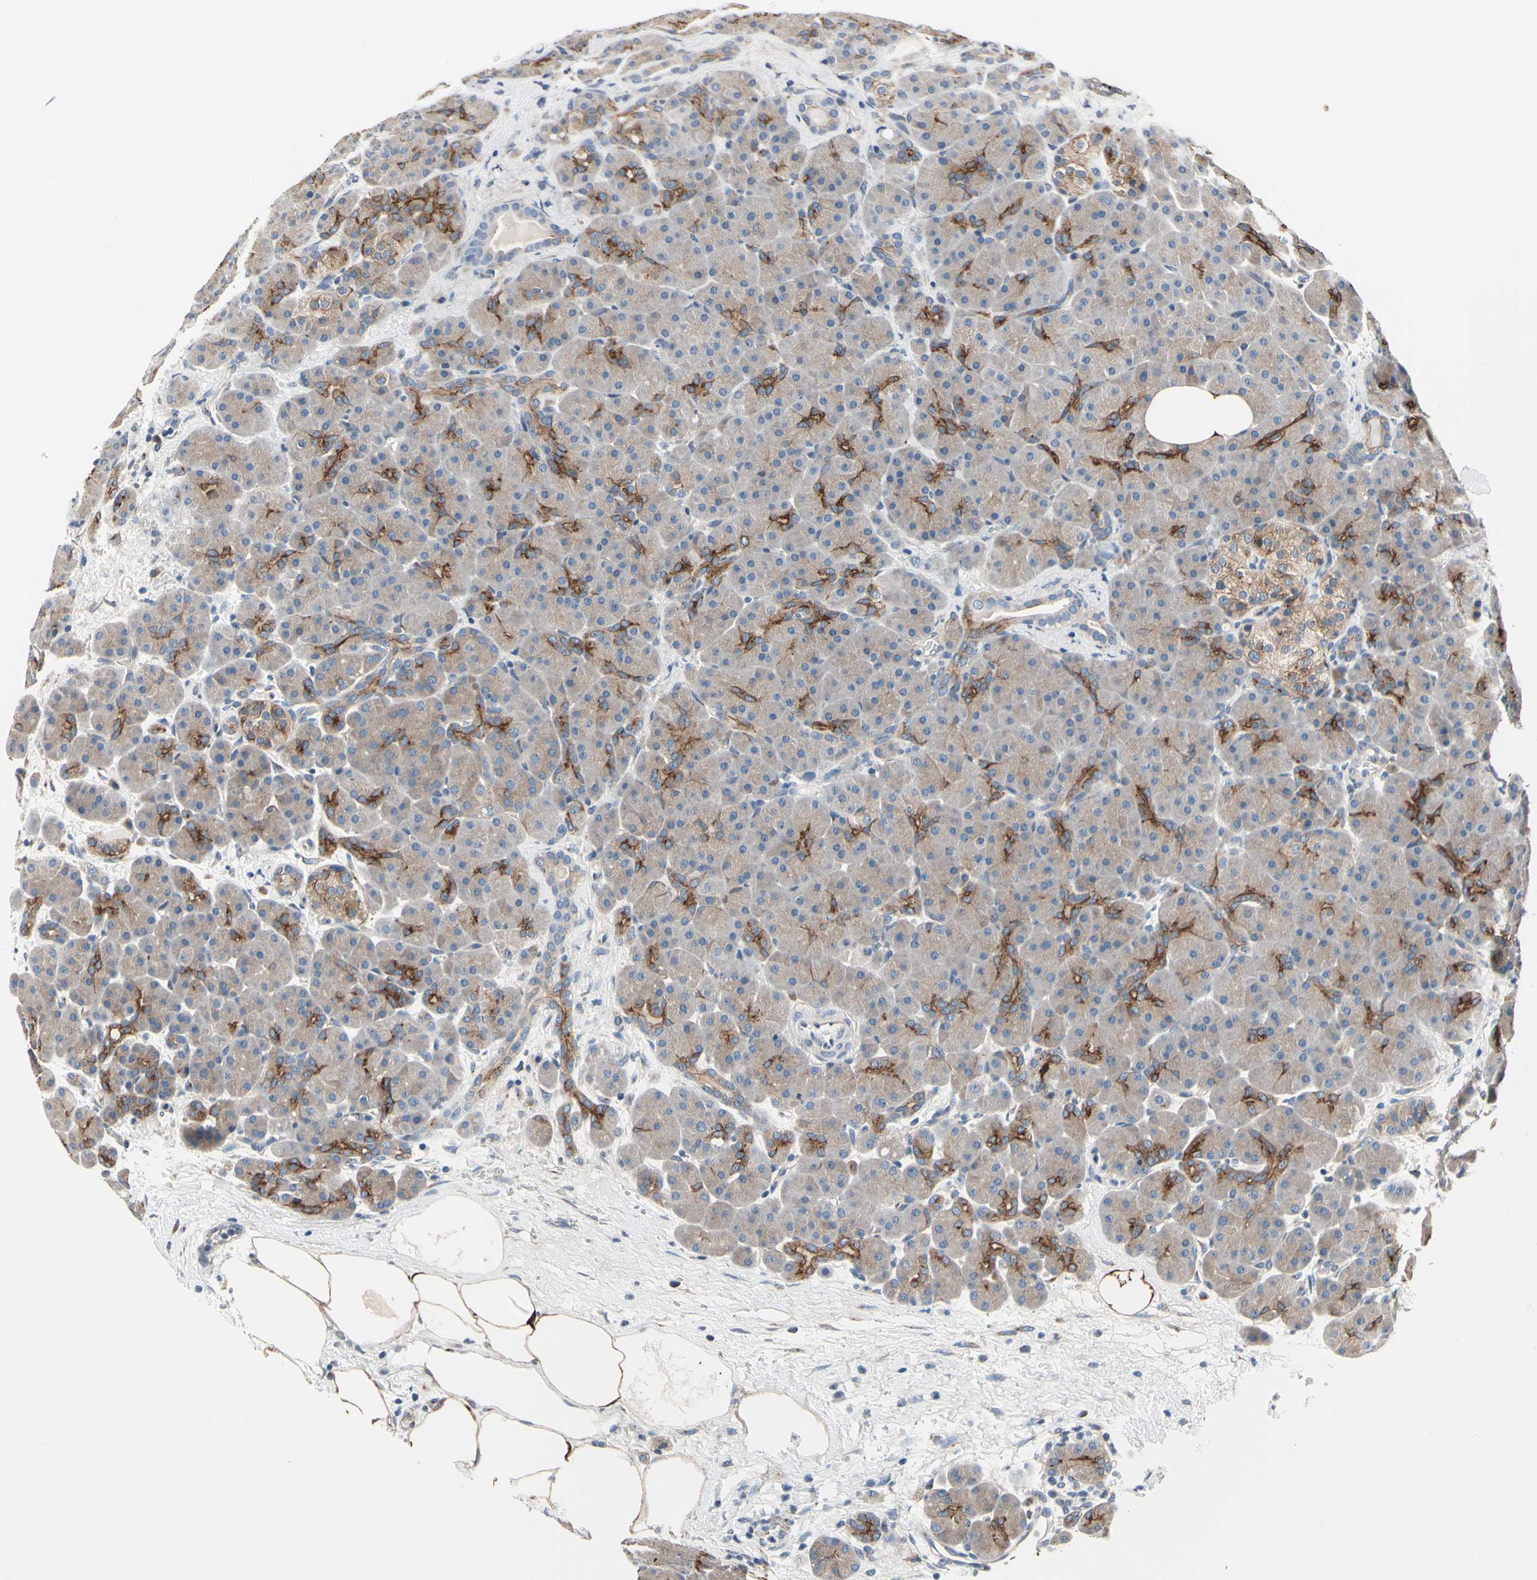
{"staining": {"intensity": "weak", "quantity": ">75%", "location": "cytoplasmic/membranous"}, "tissue": "pancreas", "cell_type": "Exocrine glandular cells", "image_type": "normal", "snomed": [{"axis": "morphology", "description": "Normal tissue, NOS"}, {"axis": "topography", "description": "Pancreas"}], "caption": "Protein expression analysis of unremarkable human pancreas reveals weak cytoplasmic/membranous expression in approximately >75% of exocrine glandular cells. The staining is performed using DAB brown chromogen to label protein expression. The nuclei are counter-stained blue using hematoxylin.", "gene": "PRKAR2B", "patient": {"sex": "male", "age": 66}}